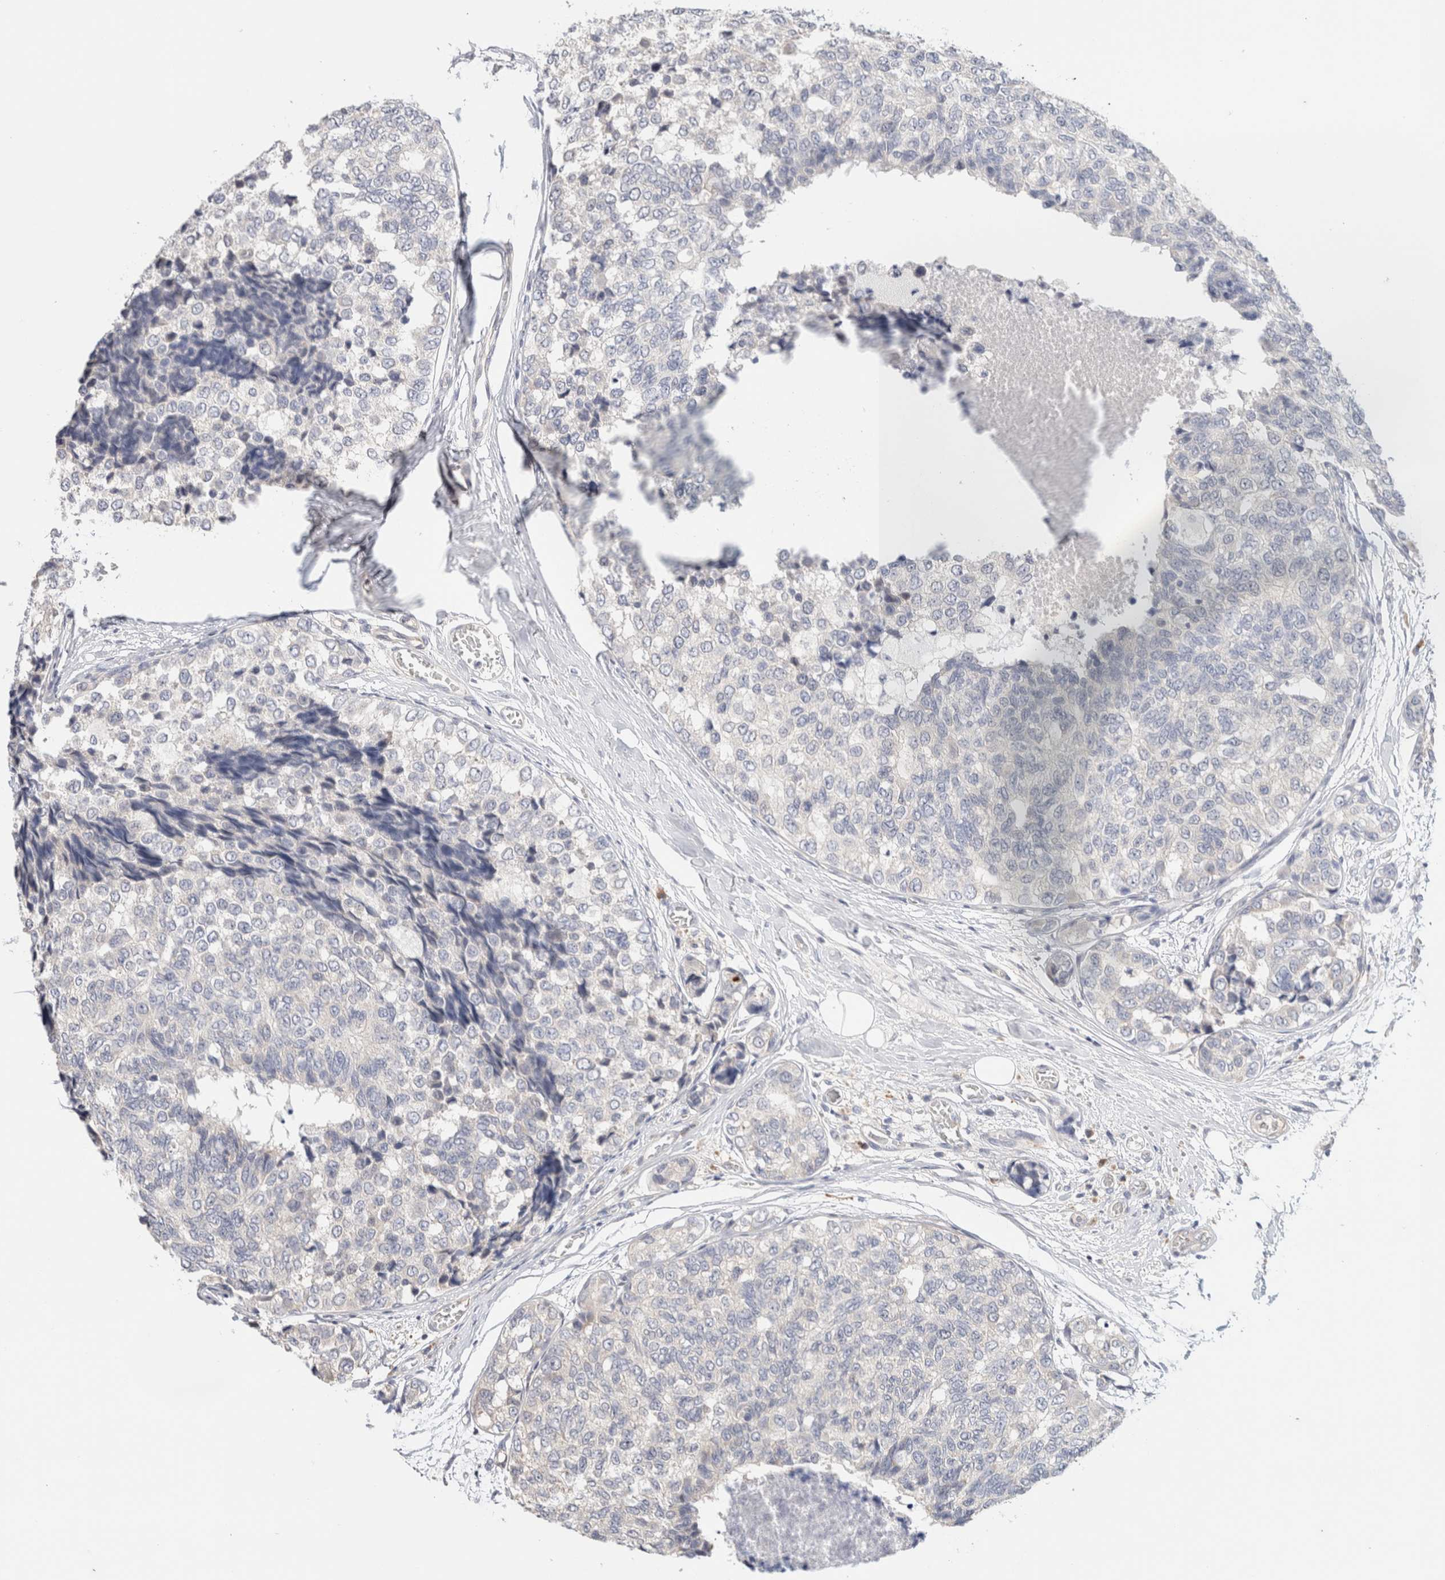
{"staining": {"intensity": "negative", "quantity": "none", "location": "none"}, "tissue": "breast cancer", "cell_type": "Tumor cells", "image_type": "cancer", "snomed": [{"axis": "morphology", "description": "Normal tissue, NOS"}, {"axis": "morphology", "description": "Duct carcinoma"}, {"axis": "topography", "description": "Breast"}], "caption": "A micrograph of infiltrating ductal carcinoma (breast) stained for a protein reveals no brown staining in tumor cells. The staining was performed using DAB to visualize the protein expression in brown, while the nuclei were stained in blue with hematoxylin (Magnification: 20x).", "gene": "SPRTN", "patient": {"sex": "female", "age": 43}}